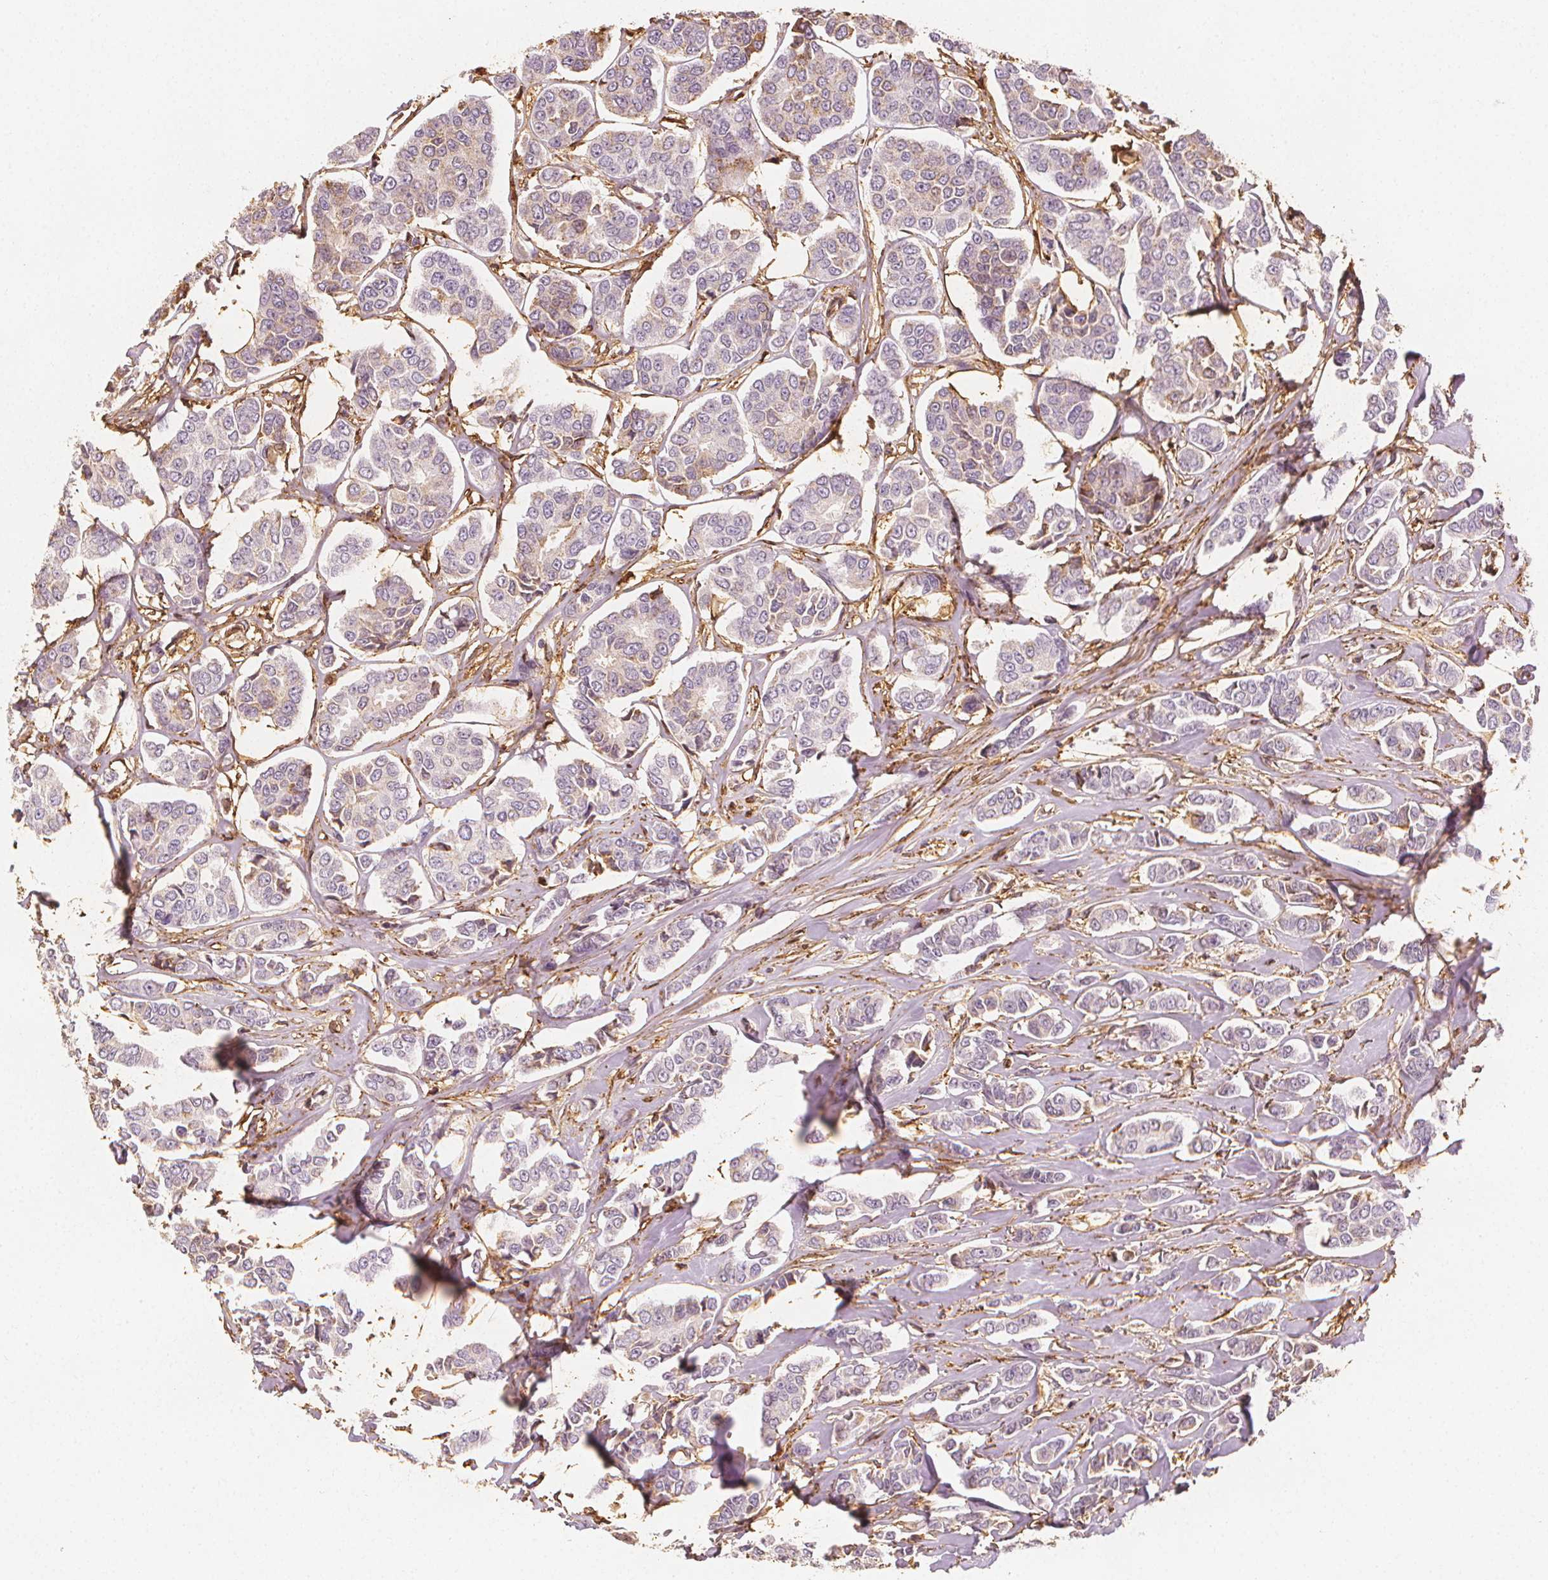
{"staining": {"intensity": "negative", "quantity": "none", "location": "none"}, "tissue": "breast cancer", "cell_type": "Tumor cells", "image_type": "cancer", "snomed": [{"axis": "morphology", "description": "Duct carcinoma"}, {"axis": "topography", "description": "Breast"}], "caption": "The immunohistochemistry (IHC) image has no significant expression in tumor cells of breast cancer tissue.", "gene": "ARHGAP26", "patient": {"sex": "female", "age": 94}}